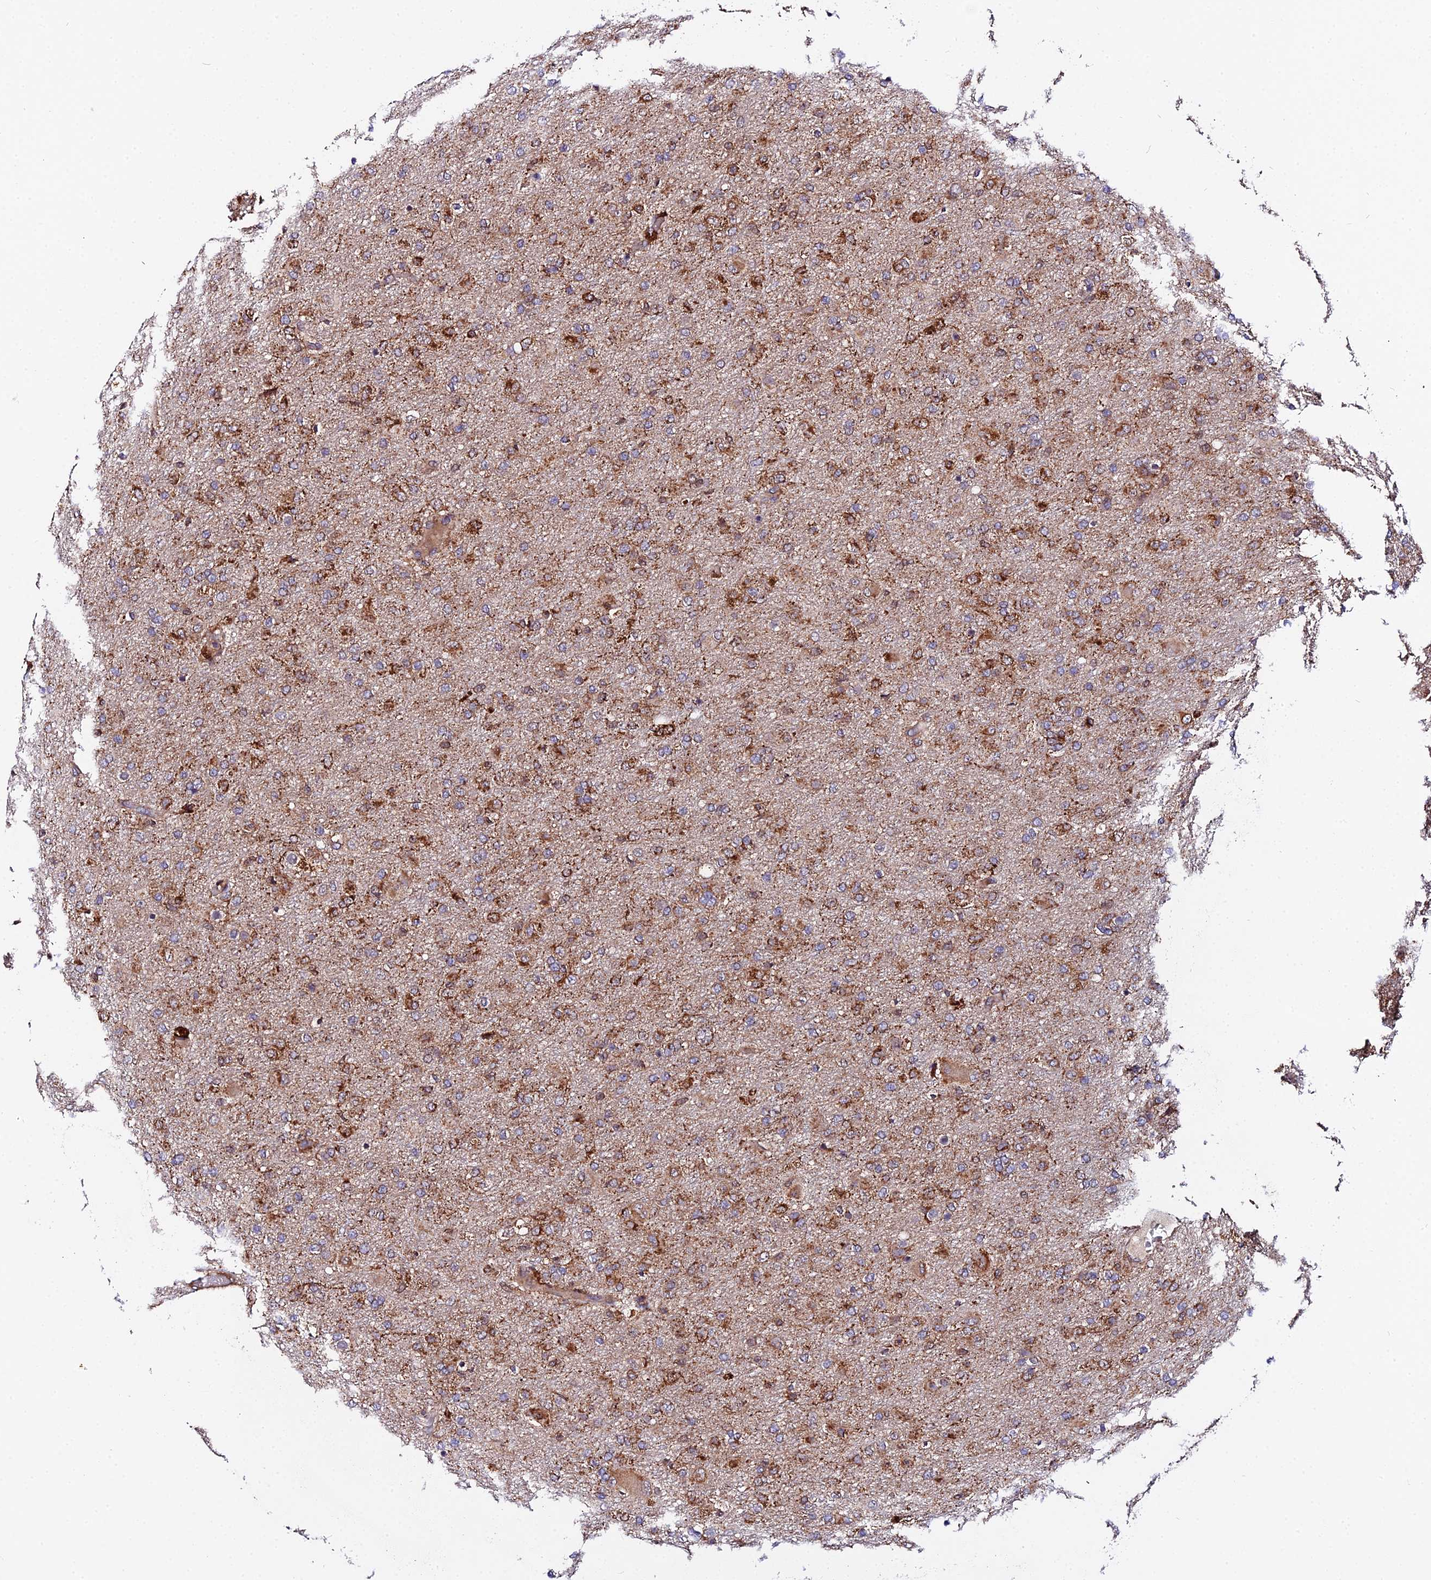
{"staining": {"intensity": "moderate", "quantity": ">75%", "location": "cytoplasmic/membranous"}, "tissue": "glioma", "cell_type": "Tumor cells", "image_type": "cancer", "snomed": [{"axis": "morphology", "description": "Glioma, malignant, Low grade"}, {"axis": "topography", "description": "Brain"}], "caption": "Immunohistochemistry (IHC) (DAB) staining of glioma displays moderate cytoplasmic/membranous protein expression in approximately >75% of tumor cells. The staining was performed using DAB, with brown indicating positive protein expression. Nuclei are stained blue with hematoxylin.", "gene": "ZBED8", "patient": {"sex": "male", "age": 65}}